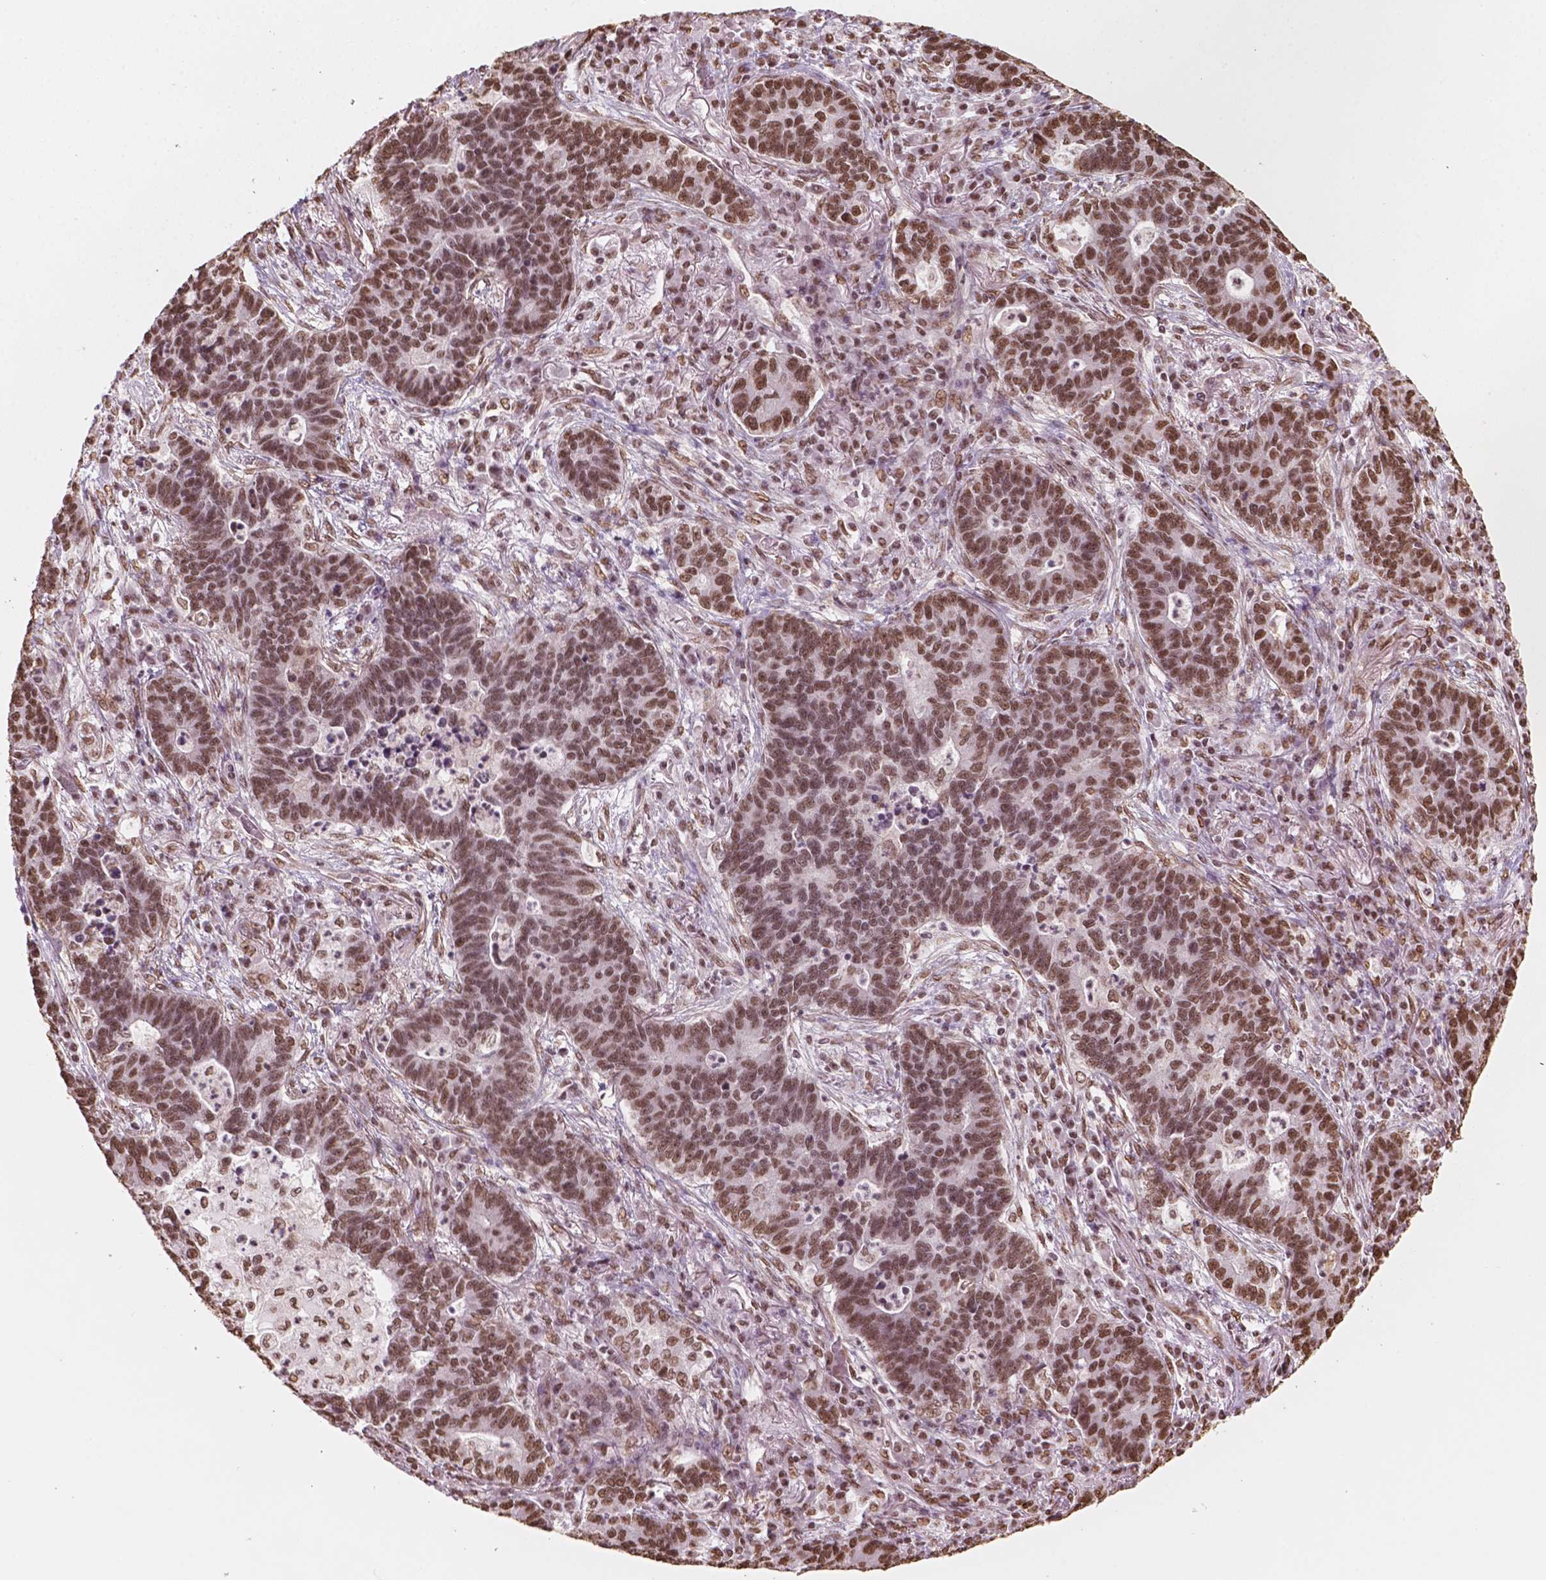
{"staining": {"intensity": "moderate", "quantity": ">75%", "location": "nuclear"}, "tissue": "lung cancer", "cell_type": "Tumor cells", "image_type": "cancer", "snomed": [{"axis": "morphology", "description": "Adenocarcinoma, NOS"}, {"axis": "topography", "description": "Lung"}], "caption": "DAB (3,3'-diaminobenzidine) immunohistochemical staining of human lung adenocarcinoma reveals moderate nuclear protein positivity in about >75% of tumor cells. (brown staining indicates protein expression, while blue staining denotes nuclei).", "gene": "GTF3C5", "patient": {"sex": "female", "age": 57}}